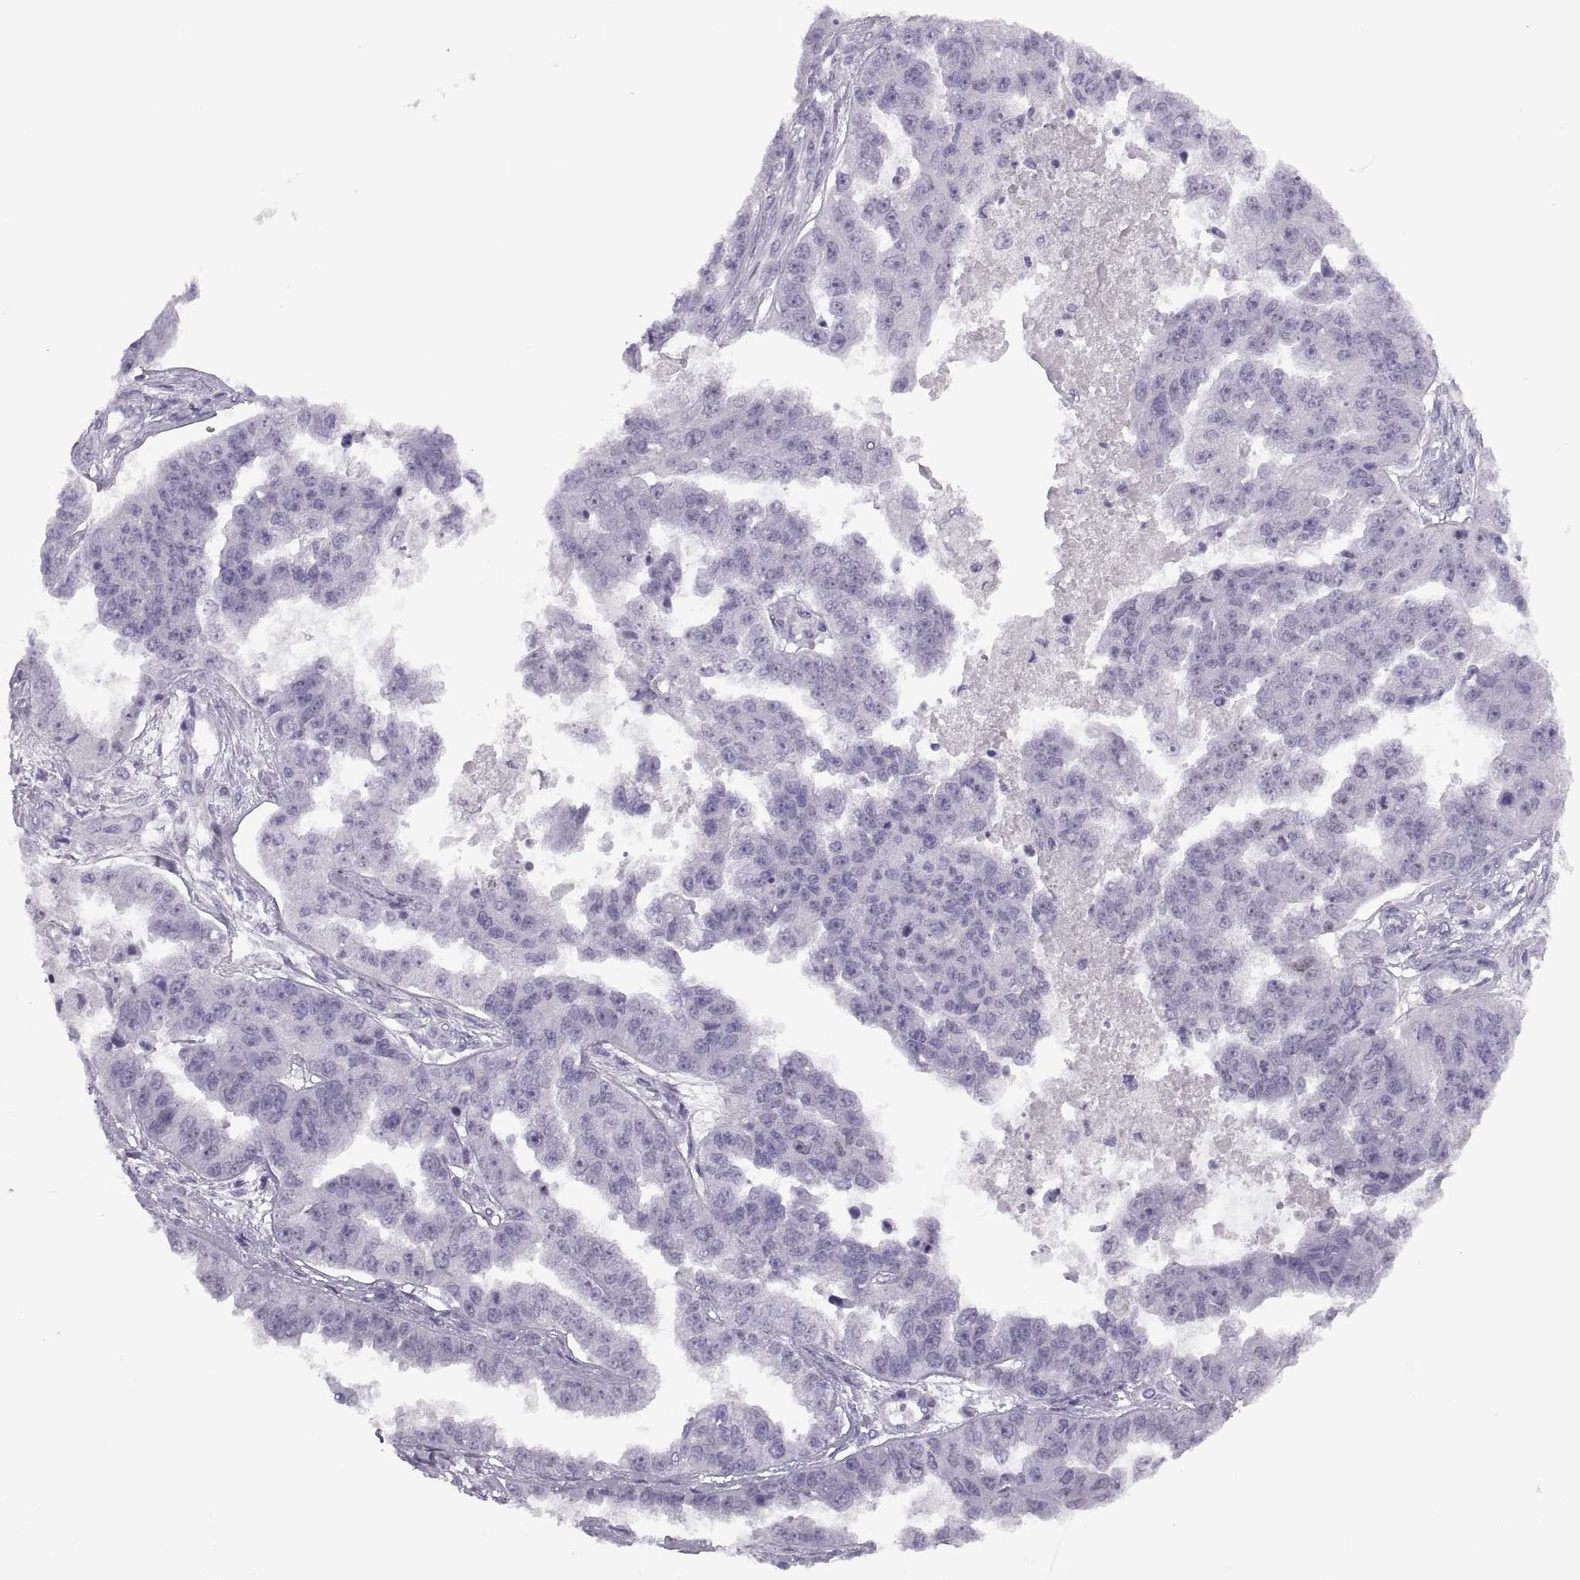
{"staining": {"intensity": "negative", "quantity": "none", "location": "none"}, "tissue": "ovarian cancer", "cell_type": "Tumor cells", "image_type": "cancer", "snomed": [{"axis": "morphology", "description": "Cystadenocarcinoma, serous, NOS"}, {"axis": "topography", "description": "Ovary"}], "caption": "A high-resolution photomicrograph shows immunohistochemistry (IHC) staining of ovarian cancer, which demonstrates no significant positivity in tumor cells. Brightfield microscopy of immunohistochemistry (IHC) stained with DAB (3,3'-diaminobenzidine) (brown) and hematoxylin (blue), captured at high magnification.", "gene": "FAM24A", "patient": {"sex": "female", "age": 58}}